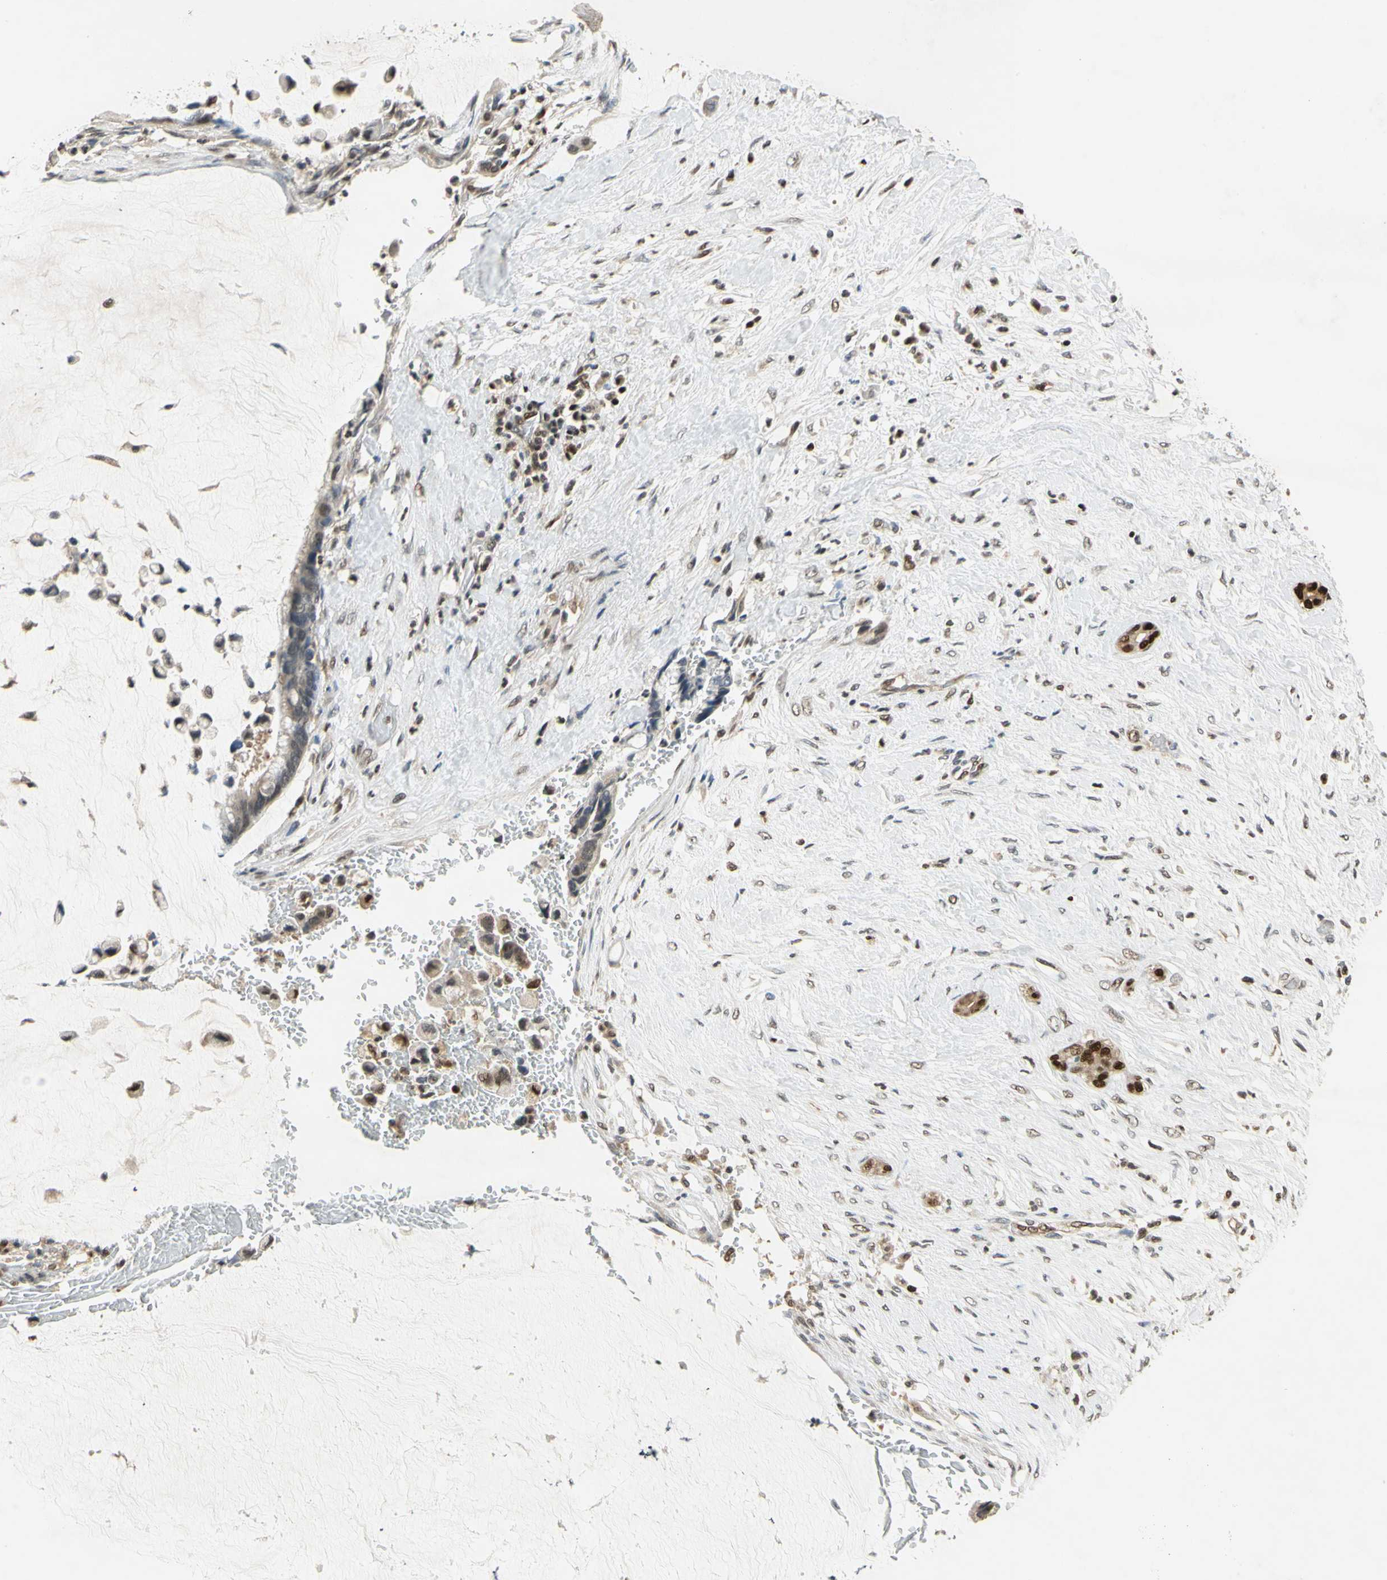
{"staining": {"intensity": "weak", "quantity": ">75%", "location": "cytoplasmic/membranous"}, "tissue": "pancreatic cancer", "cell_type": "Tumor cells", "image_type": "cancer", "snomed": [{"axis": "morphology", "description": "Adenocarcinoma, NOS"}, {"axis": "topography", "description": "Pancreas"}], "caption": "An IHC image of tumor tissue is shown. Protein staining in brown highlights weak cytoplasmic/membranous positivity in pancreatic cancer within tumor cells.", "gene": "GSR", "patient": {"sex": "male", "age": 41}}